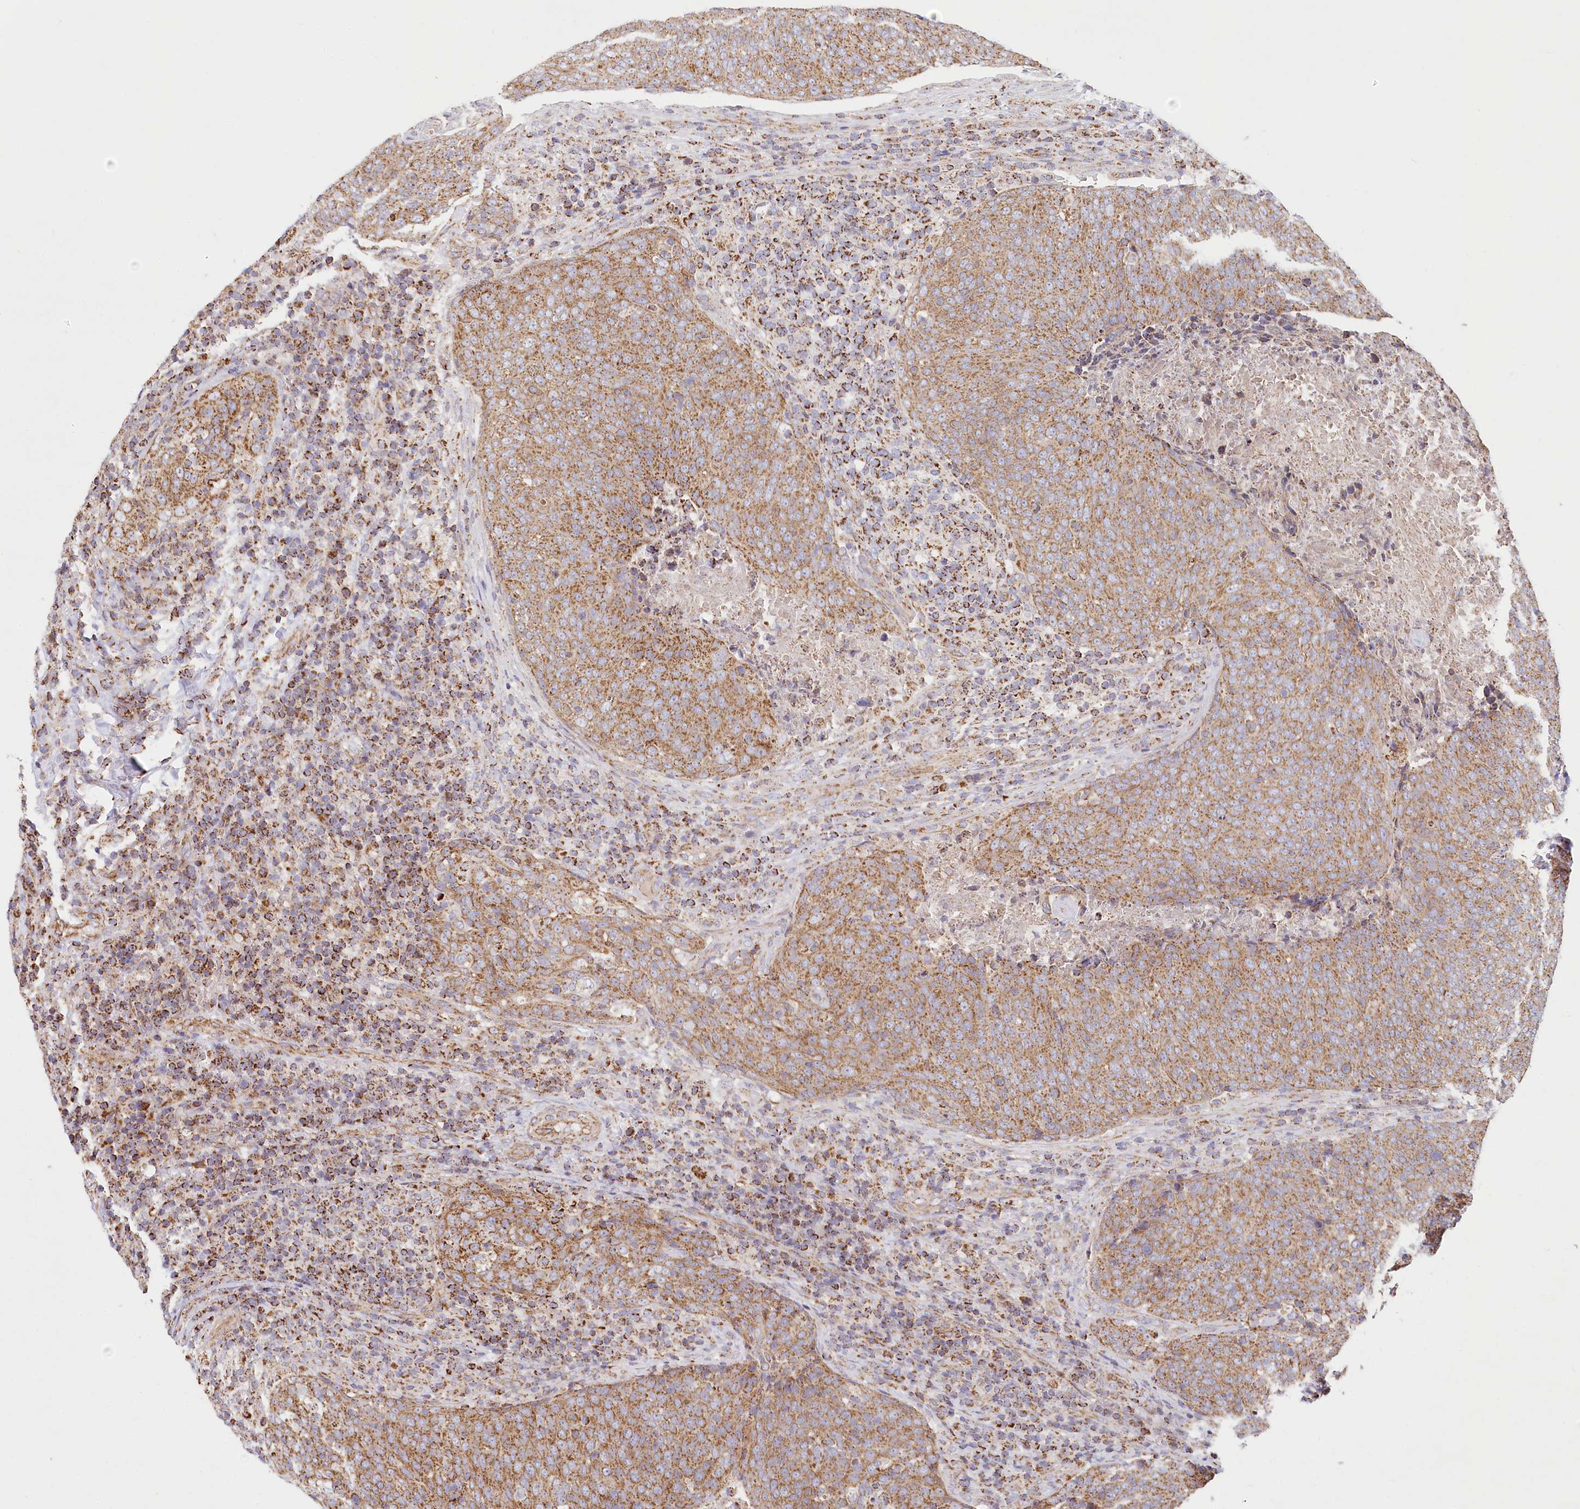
{"staining": {"intensity": "moderate", "quantity": ">75%", "location": "cytoplasmic/membranous"}, "tissue": "head and neck cancer", "cell_type": "Tumor cells", "image_type": "cancer", "snomed": [{"axis": "morphology", "description": "Squamous cell carcinoma, NOS"}, {"axis": "morphology", "description": "Squamous cell carcinoma, metastatic, NOS"}, {"axis": "topography", "description": "Lymph node"}, {"axis": "topography", "description": "Head-Neck"}], "caption": "Head and neck metastatic squamous cell carcinoma tissue demonstrates moderate cytoplasmic/membranous positivity in approximately >75% of tumor cells", "gene": "UMPS", "patient": {"sex": "male", "age": 62}}